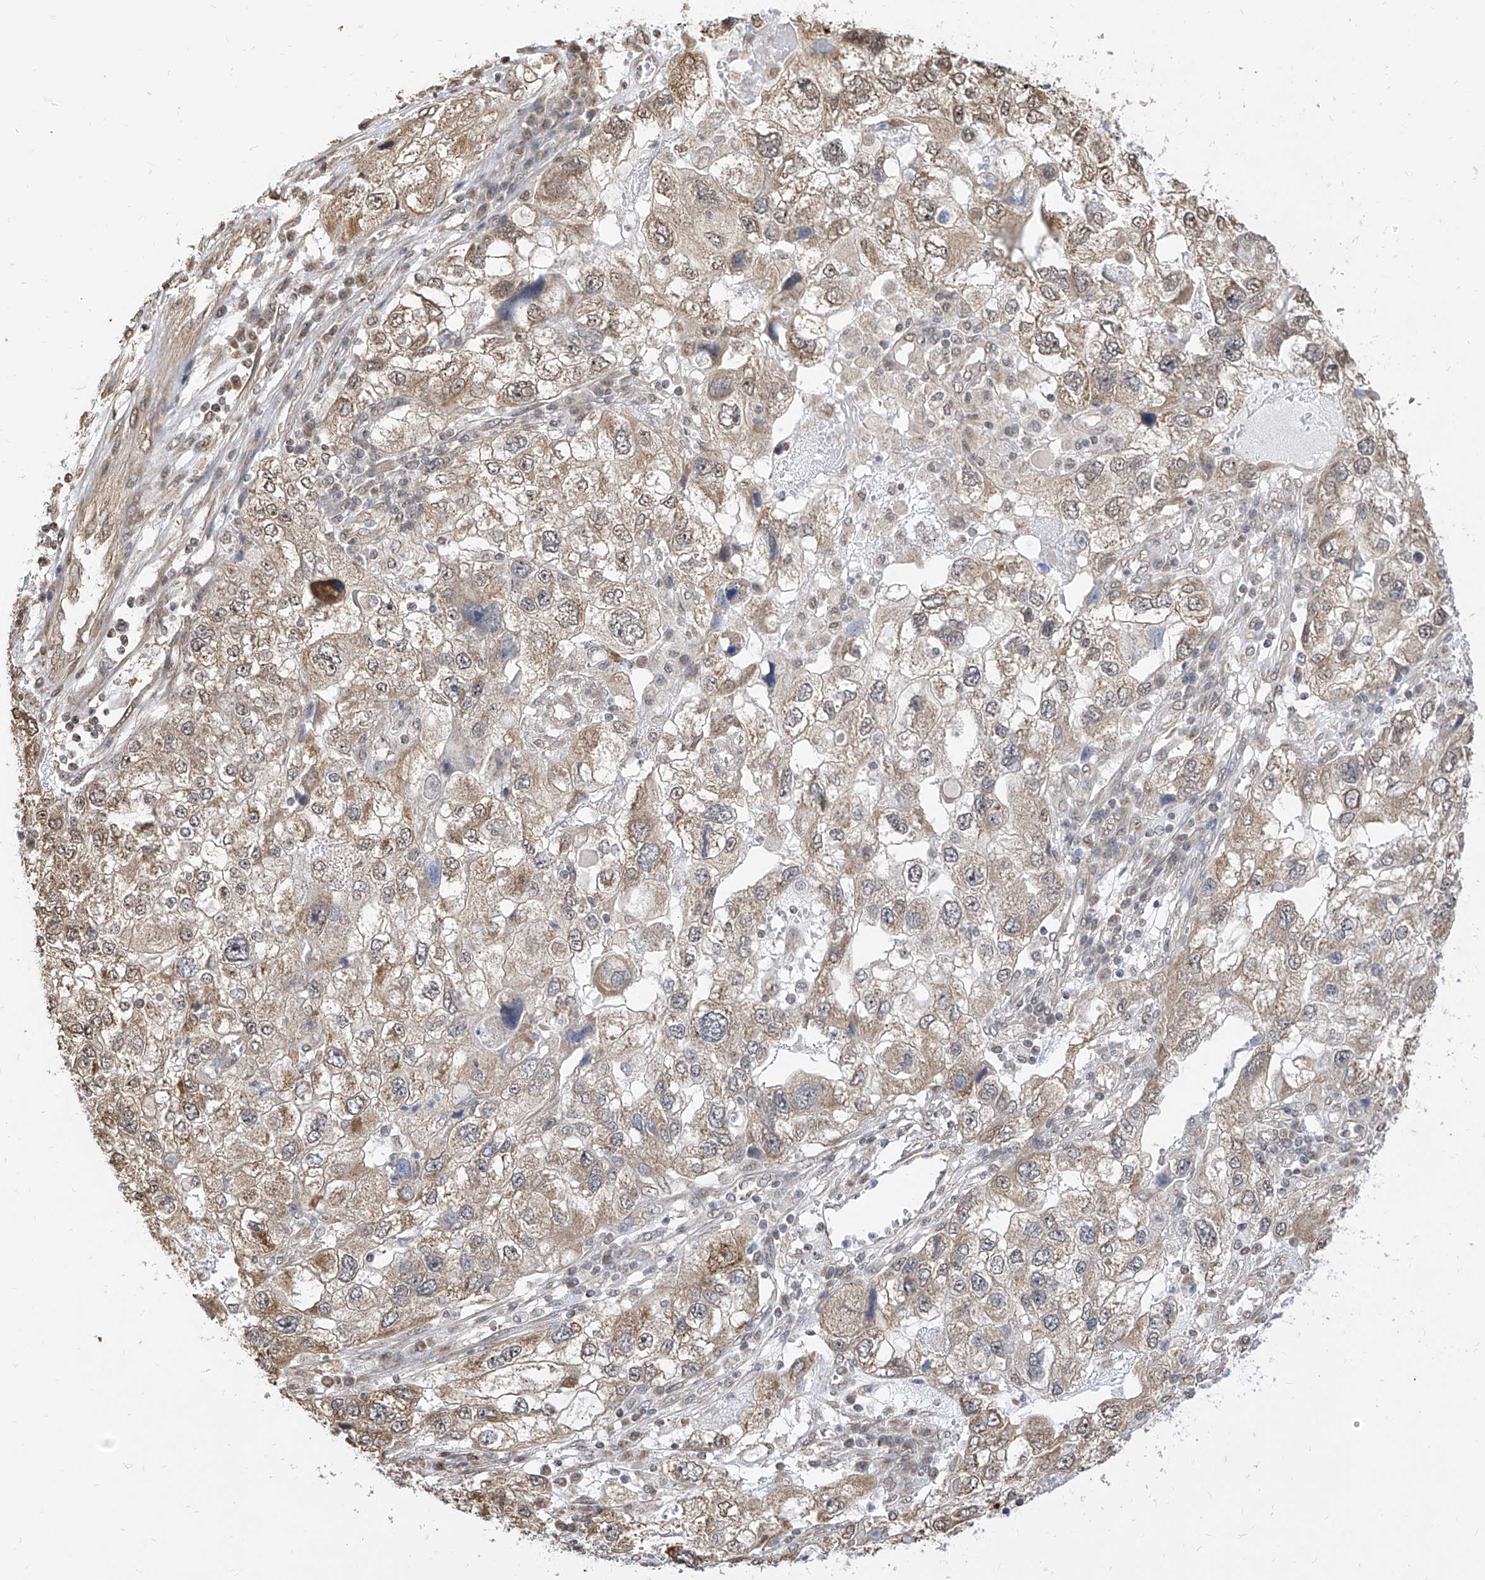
{"staining": {"intensity": "moderate", "quantity": "<25%", "location": "cytoplasmic/membranous,nuclear"}, "tissue": "endometrial cancer", "cell_type": "Tumor cells", "image_type": "cancer", "snomed": [{"axis": "morphology", "description": "Adenocarcinoma, NOS"}, {"axis": "topography", "description": "Endometrium"}], "caption": "DAB (3,3'-diaminobenzidine) immunohistochemical staining of endometrial cancer (adenocarcinoma) displays moderate cytoplasmic/membranous and nuclear protein positivity in about <25% of tumor cells.", "gene": "C8orf82", "patient": {"sex": "female", "age": 49}}